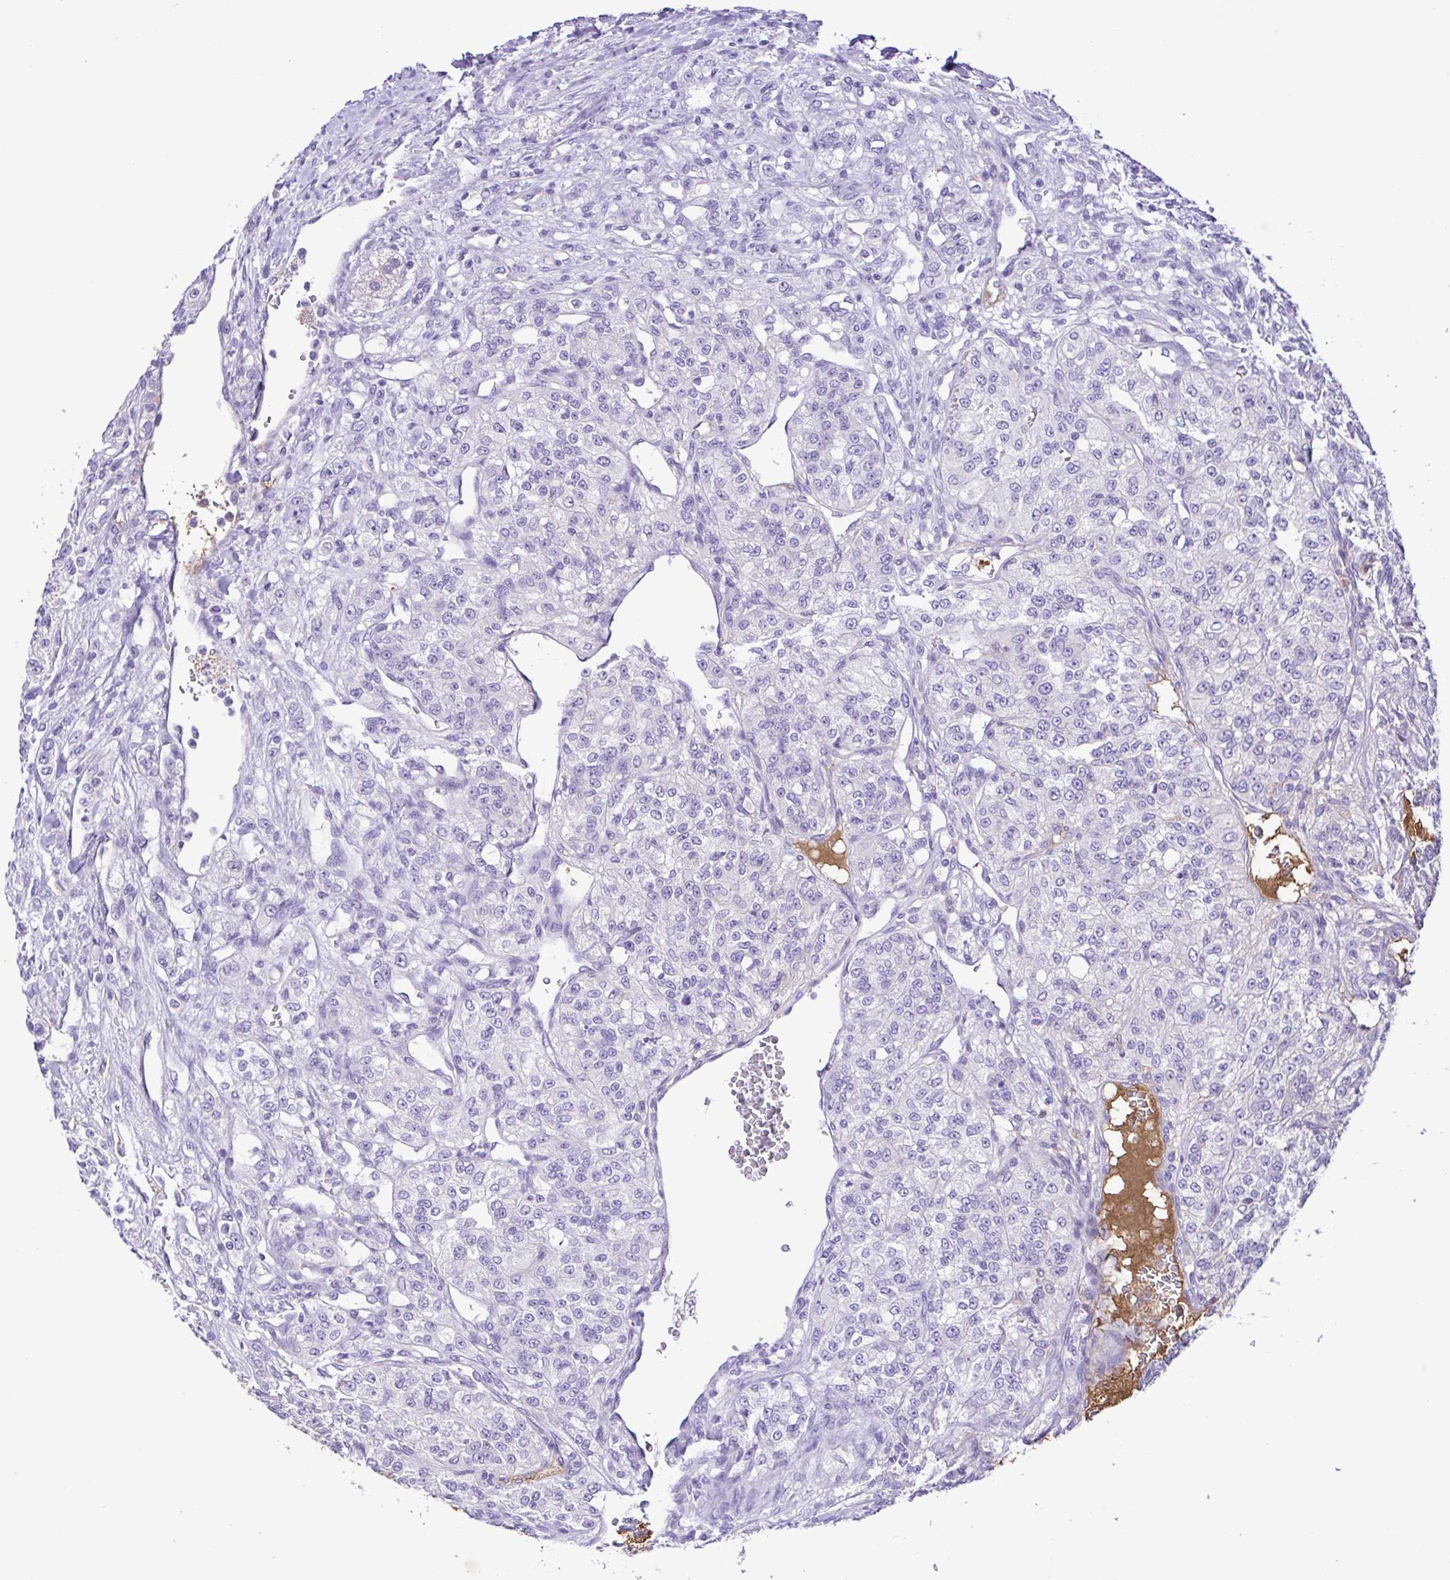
{"staining": {"intensity": "negative", "quantity": "none", "location": "none"}, "tissue": "renal cancer", "cell_type": "Tumor cells", "image_type": "cancer", "snomed": [{"axis": "morphology", "description": "Adenocarcinoma, NOS"}, {"axis": "topography", "description": "Kidney"}], "caption": "The immunohistochemistry (IHC) photomicrograph has no significant staining in tumor cells of renal cancer (adenocarcinoma) tissue.", "gene": "IGFL1", "patient": {"sex": "female", "age": 63}}